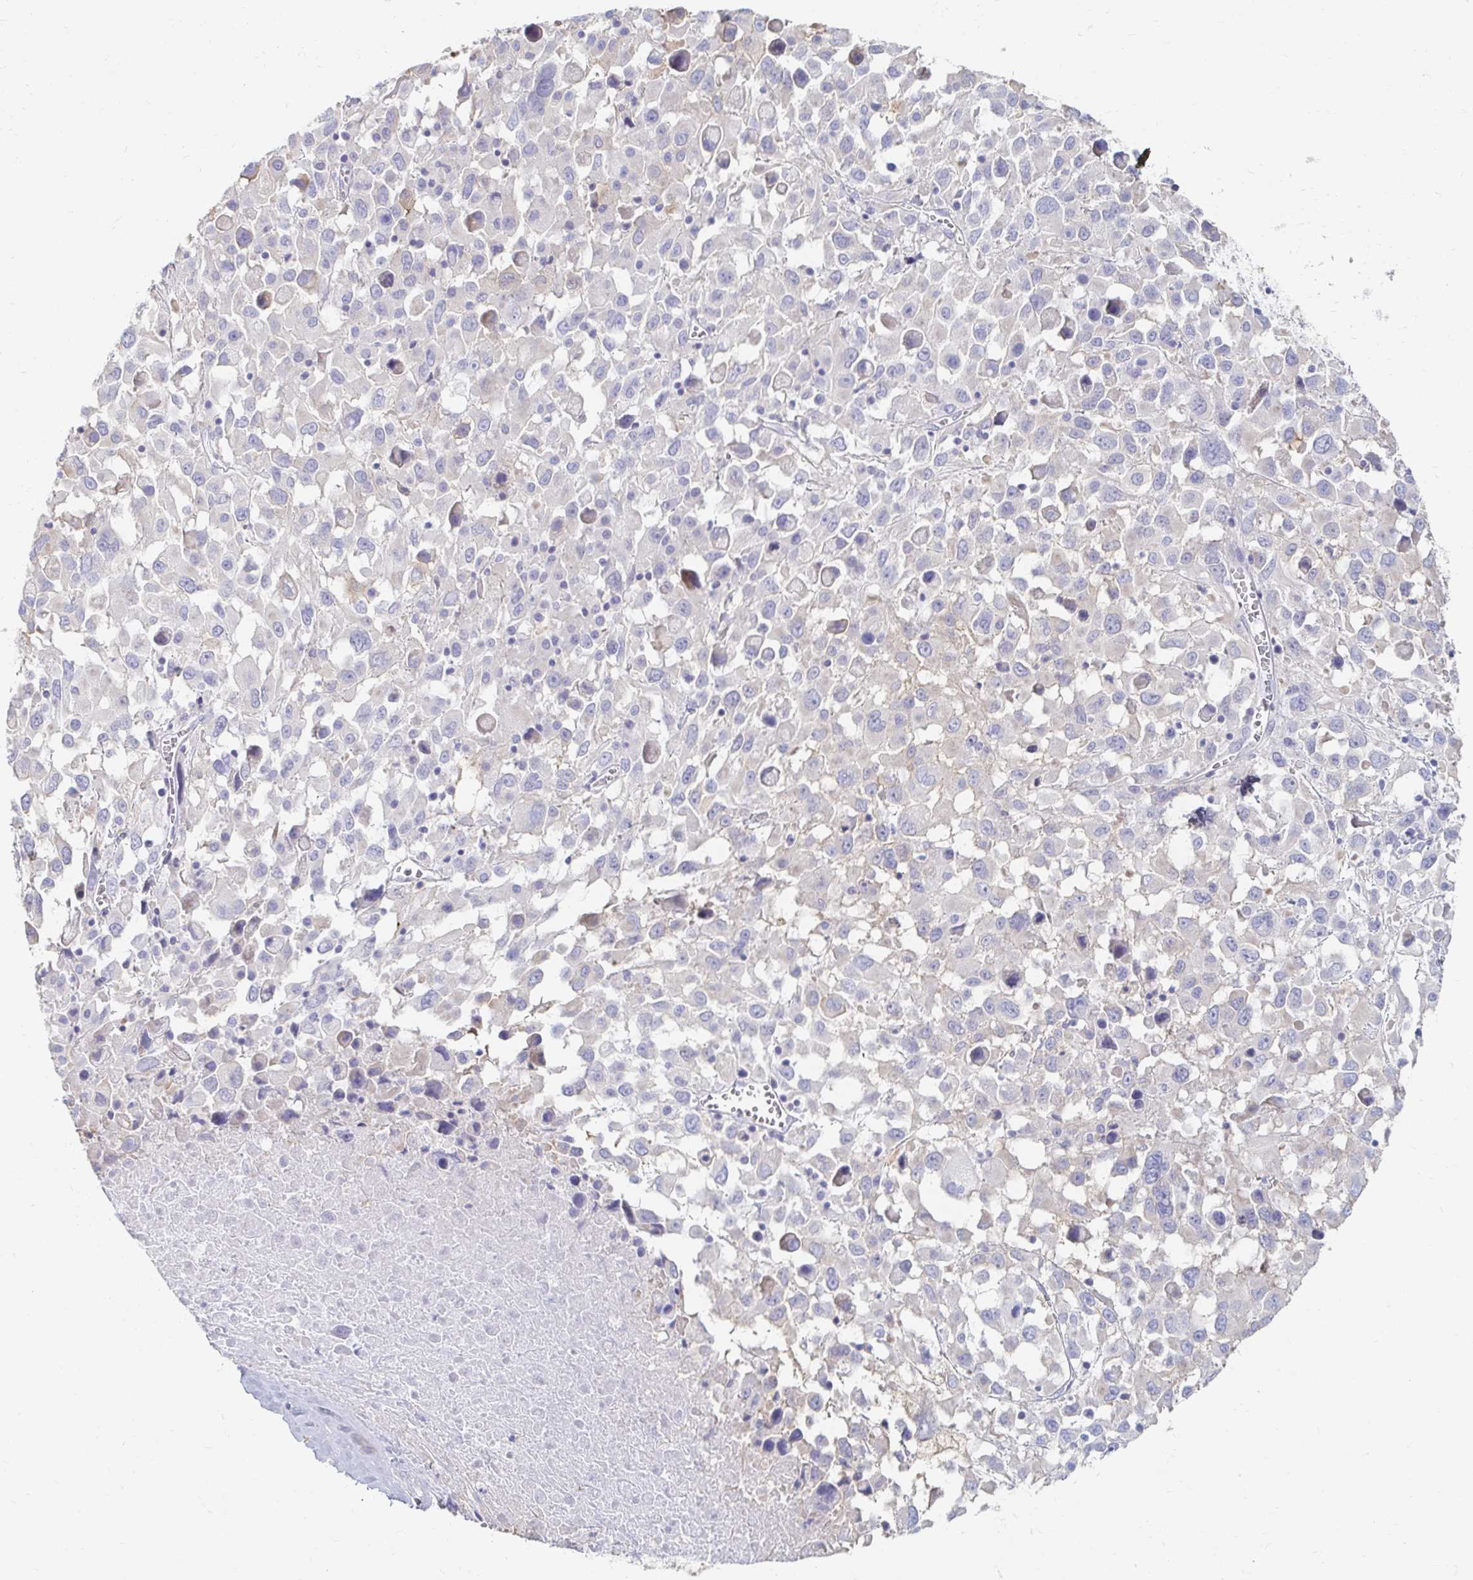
{"staining": {"intensity": "negative", "quantity": "none", "location": "none"}, "tissue": "melanoma", "cell_type": "Tumor cells", "image_type": "cancer", "snomed": [{"axis": "morphology", "description": "Malignant melanoma, Metastatic site"}, {"axis": "topography", "description": "Soft tissue"}], "caption": "This is a histopathology image of immunohistochemistry (IHC) staining of melanoma, which shows no positivity in tumor cells.", "gene": "MYLK2", "patient": {"sex": "male", "age": 50}}